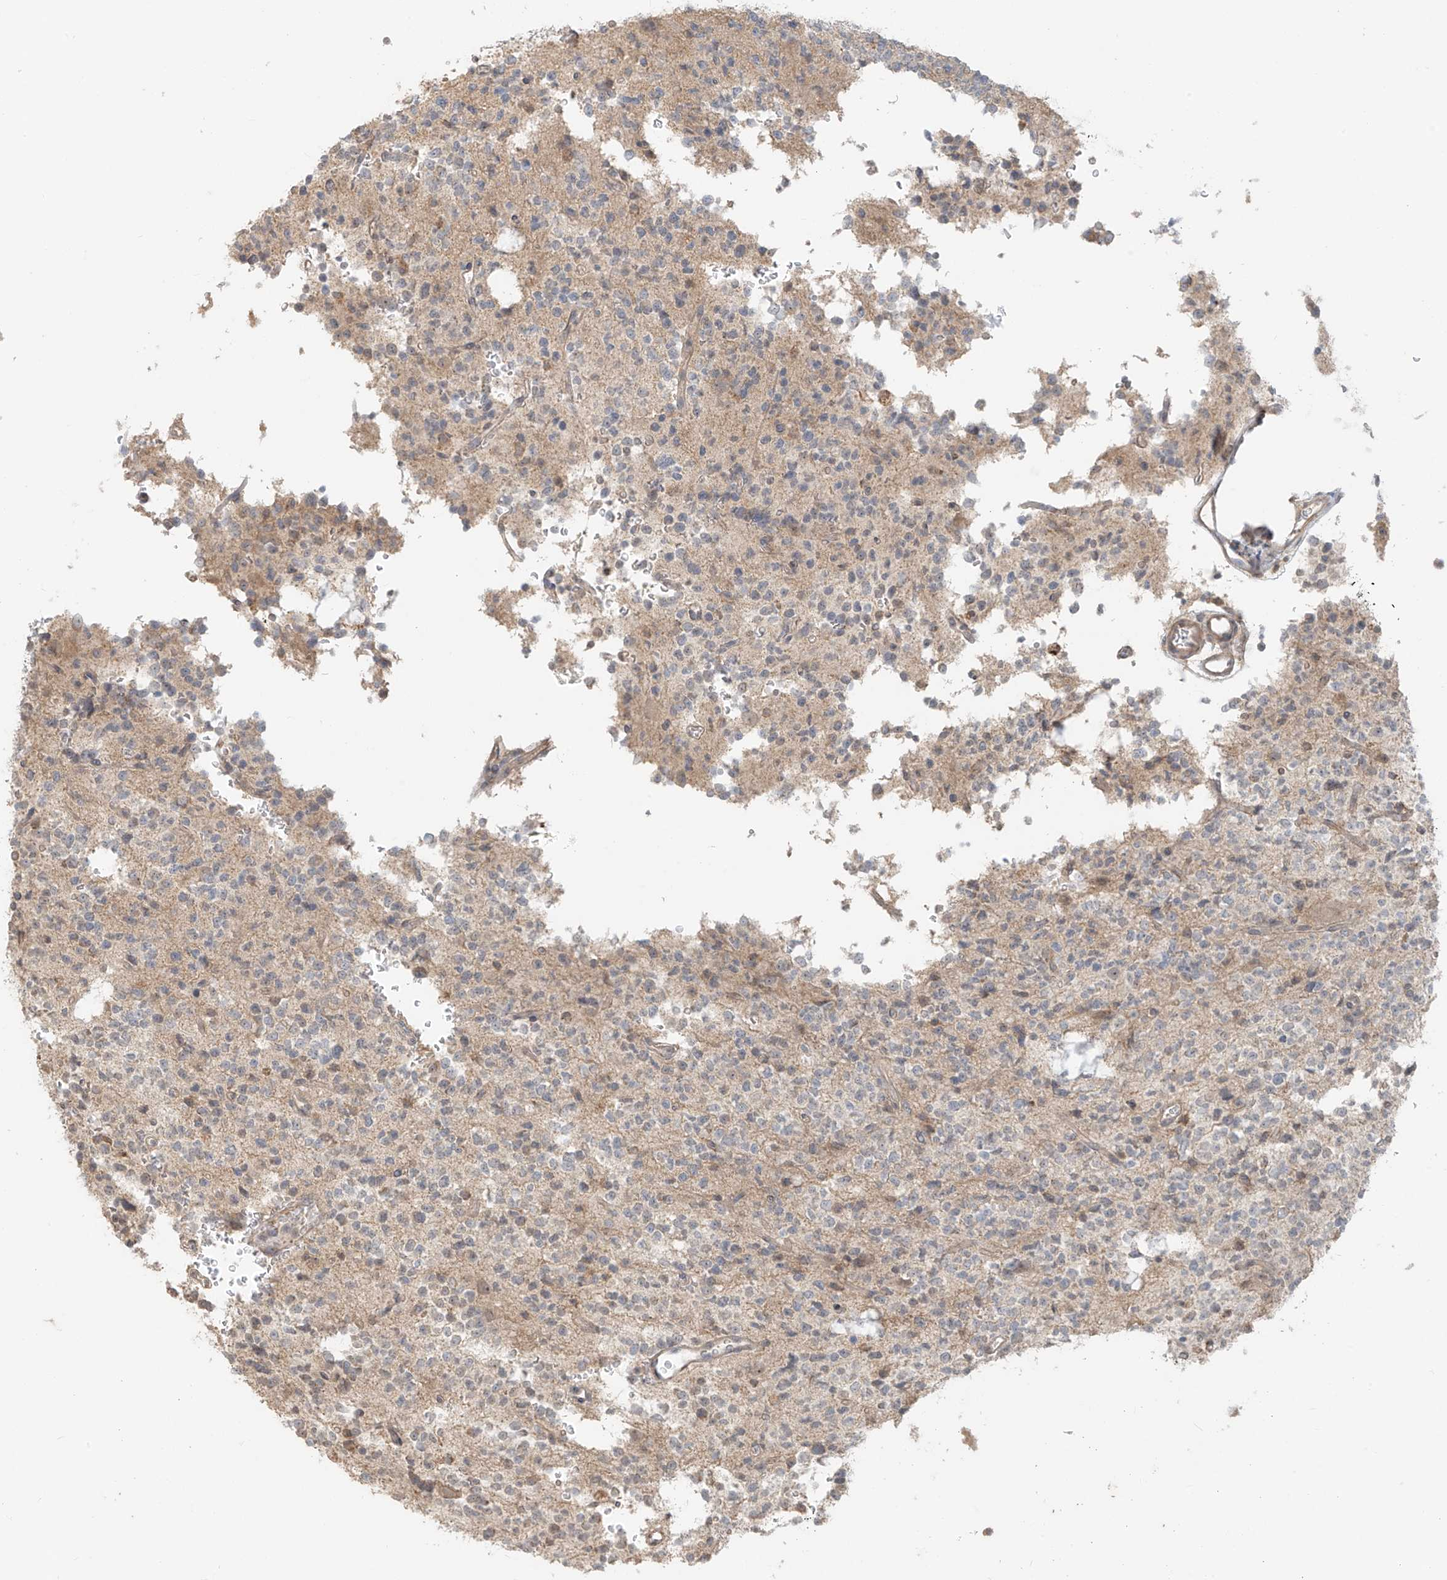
{"staining": {"intensity": "weak", "quantity": "<25%", "location": "cytoplasmic/membranous"}, "tissue": "glioma", "cell_type": "Tumor cells", "image_type": "cancer", "snomed": [{"axis": "morphology", "description": "Glioma, malignant, High grade"}, {"axis": "topography", "description": "Brain"}], "caption": "This is an immunohistochemistry (IHC) histopathology image of glioma. There is no staining in tumor cells.", "gene": "ABCD1", "patient": {"sex": "female", "age": 62}}